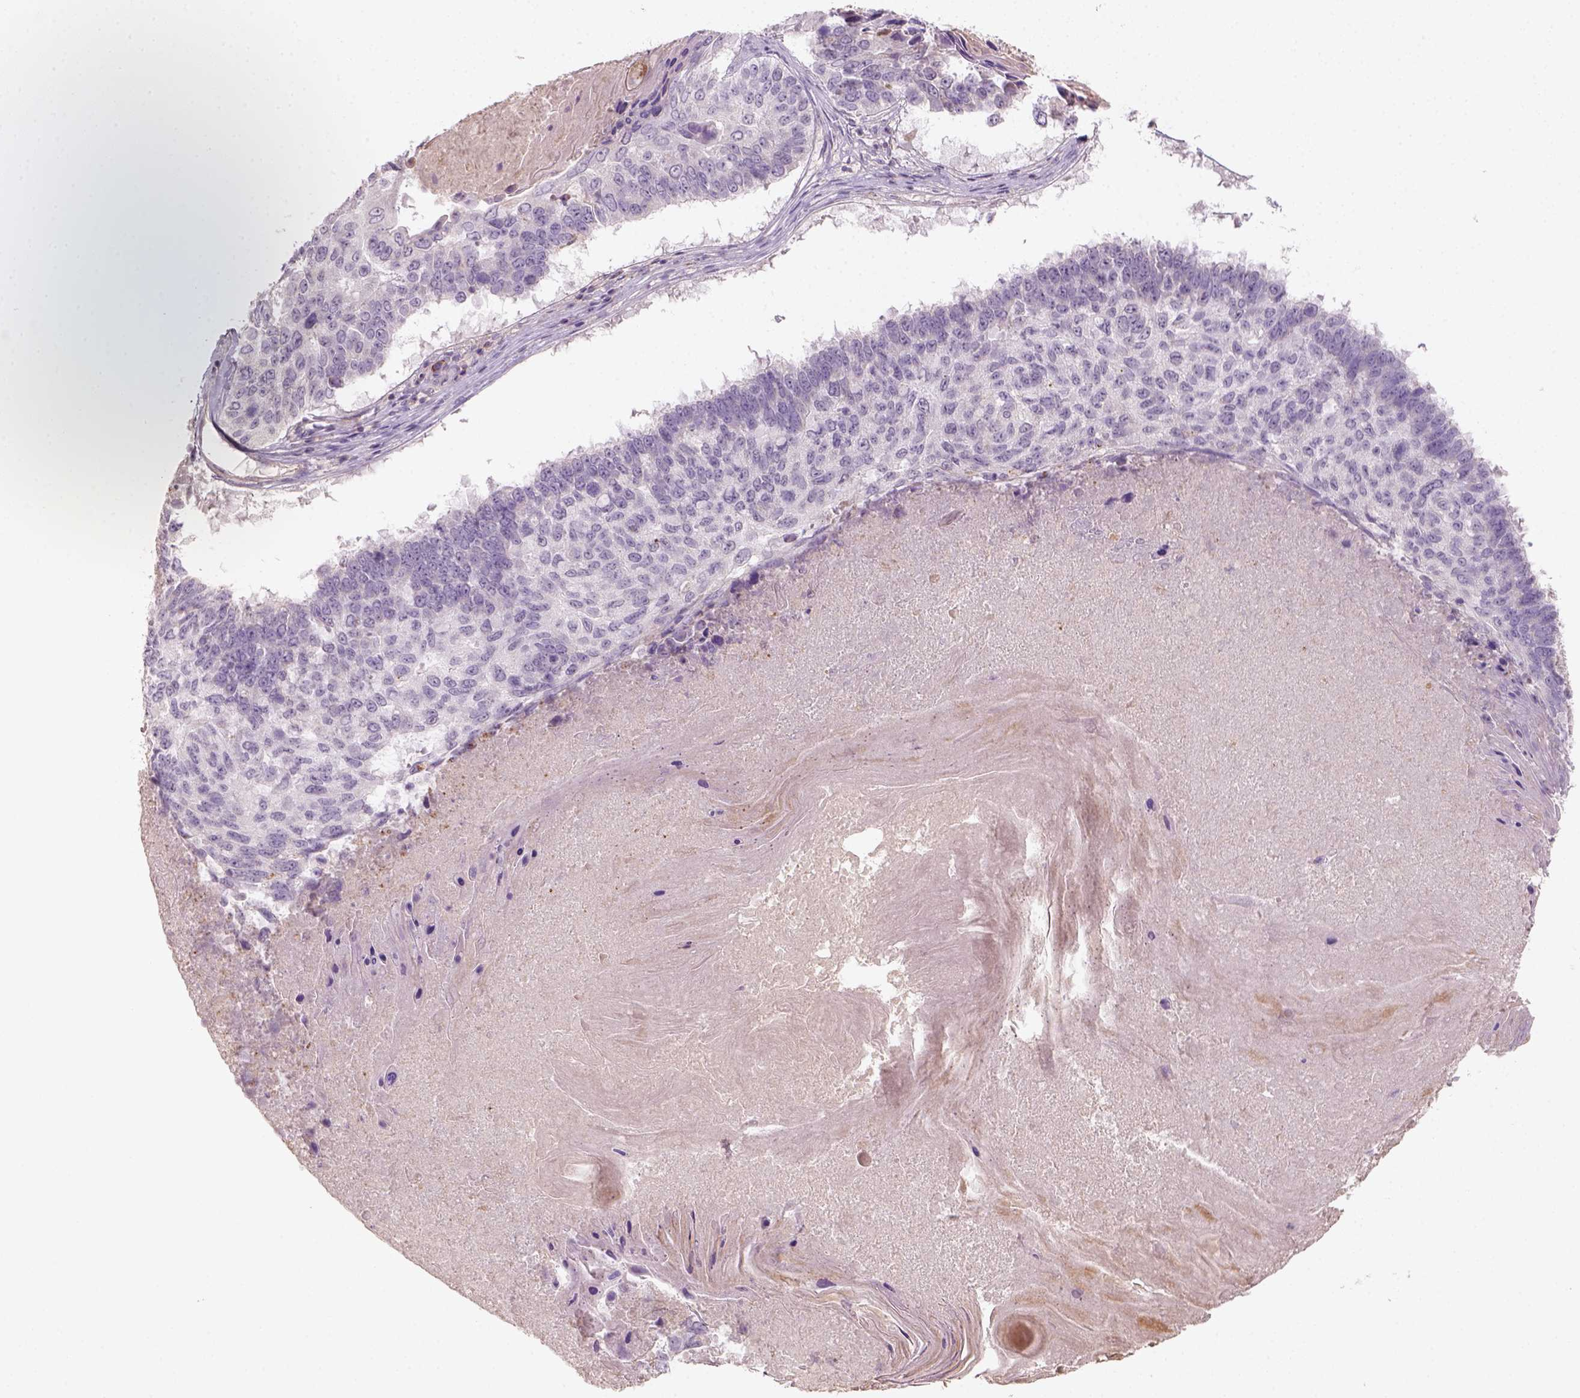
{"staining": {"intensity": "negative", "quantity": "none", "location": "none"}, "tissue": "lung cancer", "cell_type": "Tumor cells", "image_type": "cancer", "snomed": [{"axis": "morphology", "description": "Squamous cell carcinoma, NOS"}, {"axis": "topography", "description": "Lung"}], "caption": "Protein analysis of lung cancer exhibits no significant expression in tumor cells. (Stains: DAB immunohistochemistry with hematoxylin counter stain, Microscopy: brightfield microscopy at high magnification).", "gene": "AQP9", "patient": {"sex": "male", "age": 73}}